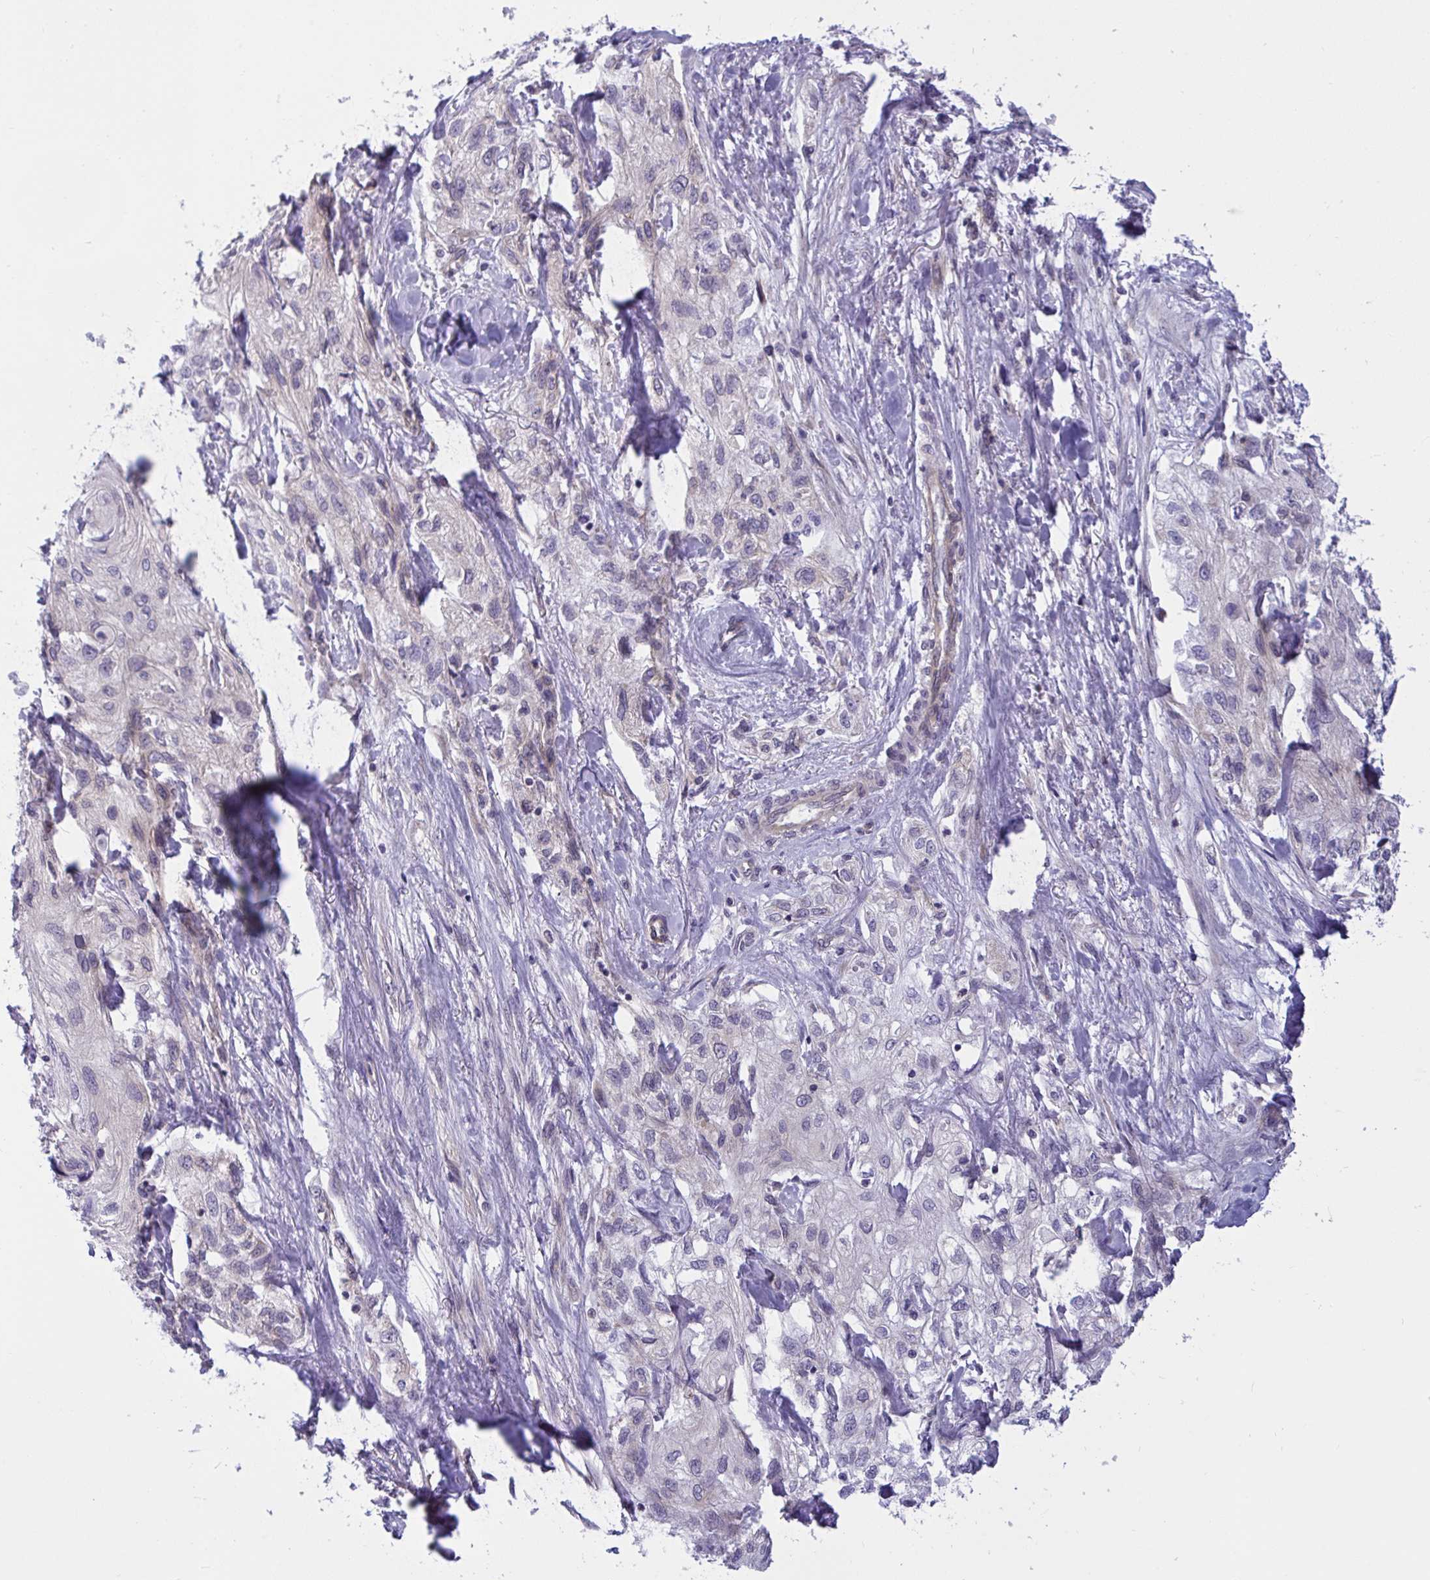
{"staining": {"intensity": "negative", "quantity": "none", "location": "none"}, "tissue": "skin cancer", "cell_type": "Tumor cells", "image_type": "cancer", "snomed": [{"axis": "morphology", "description": "Squamous cell carcinoma, NOS"}, {"axis": "topography", "description": "Skin"}, {"axis": "topography", "description": "Vulva"}], "caption": "High power microscopy micrograph of an immunohistochemistry photomicrograph of squamous cell carcinoma (skin), revealing no significant expression in tumor cells.", "gene": "CAMLG", "patient": {"sex": "female", "age": 86}}